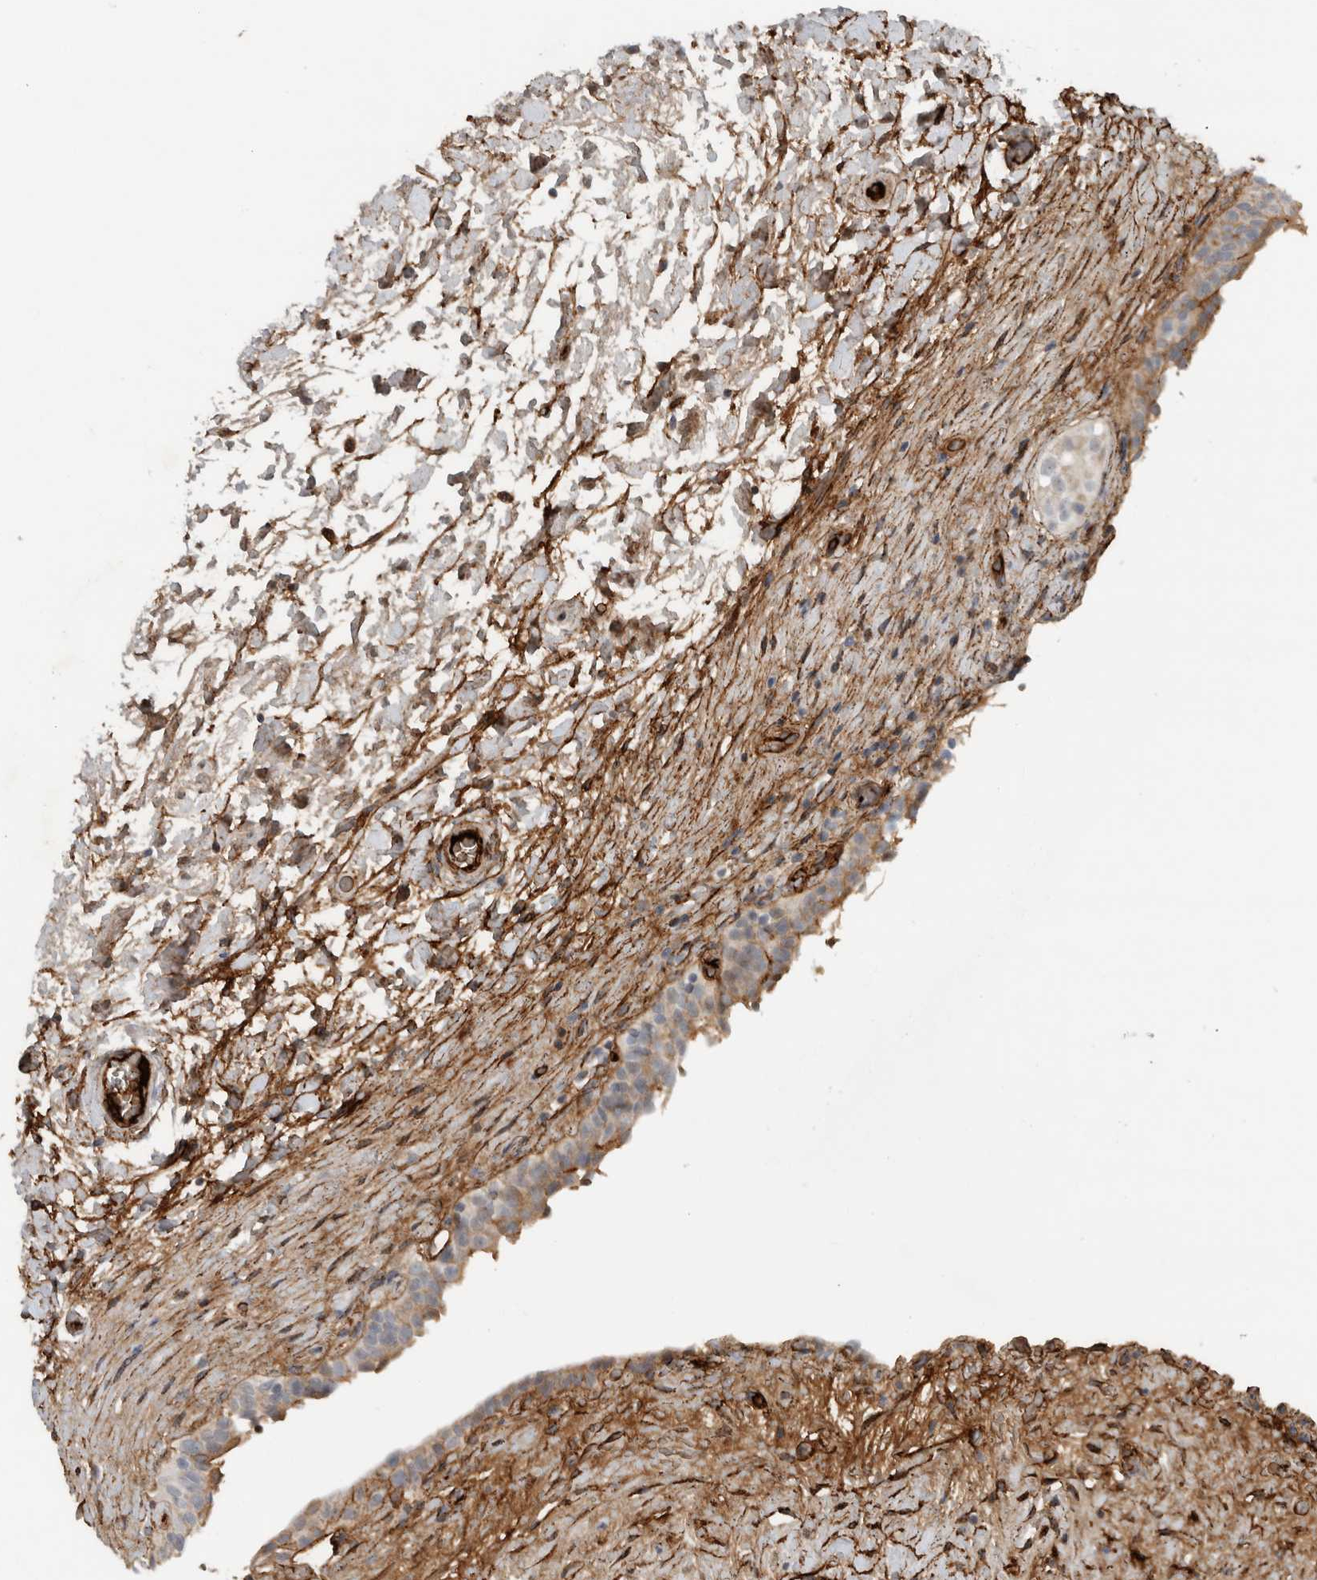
{"staining": {"intensity": "moderate", "quantity": "<25%", "location": "cytoplasmic/membranous"}, "tissue": "urinary bladder", "cell_type": "Urothelial cells", "image_type": "normal", "snomed": [{"axis": "morphology", "description": "Normal tissue, NOS"}, {"axis": "topography", "description": "Urinary bladder"}], "caption": "The micrograph shows staining of normal urinary bladder, revealing moderate cytoplasmic/membranous protein staining (brown color) within urothelial cells.", "gene": "FN1", "patient": {"sex": "male", "age": 74}}